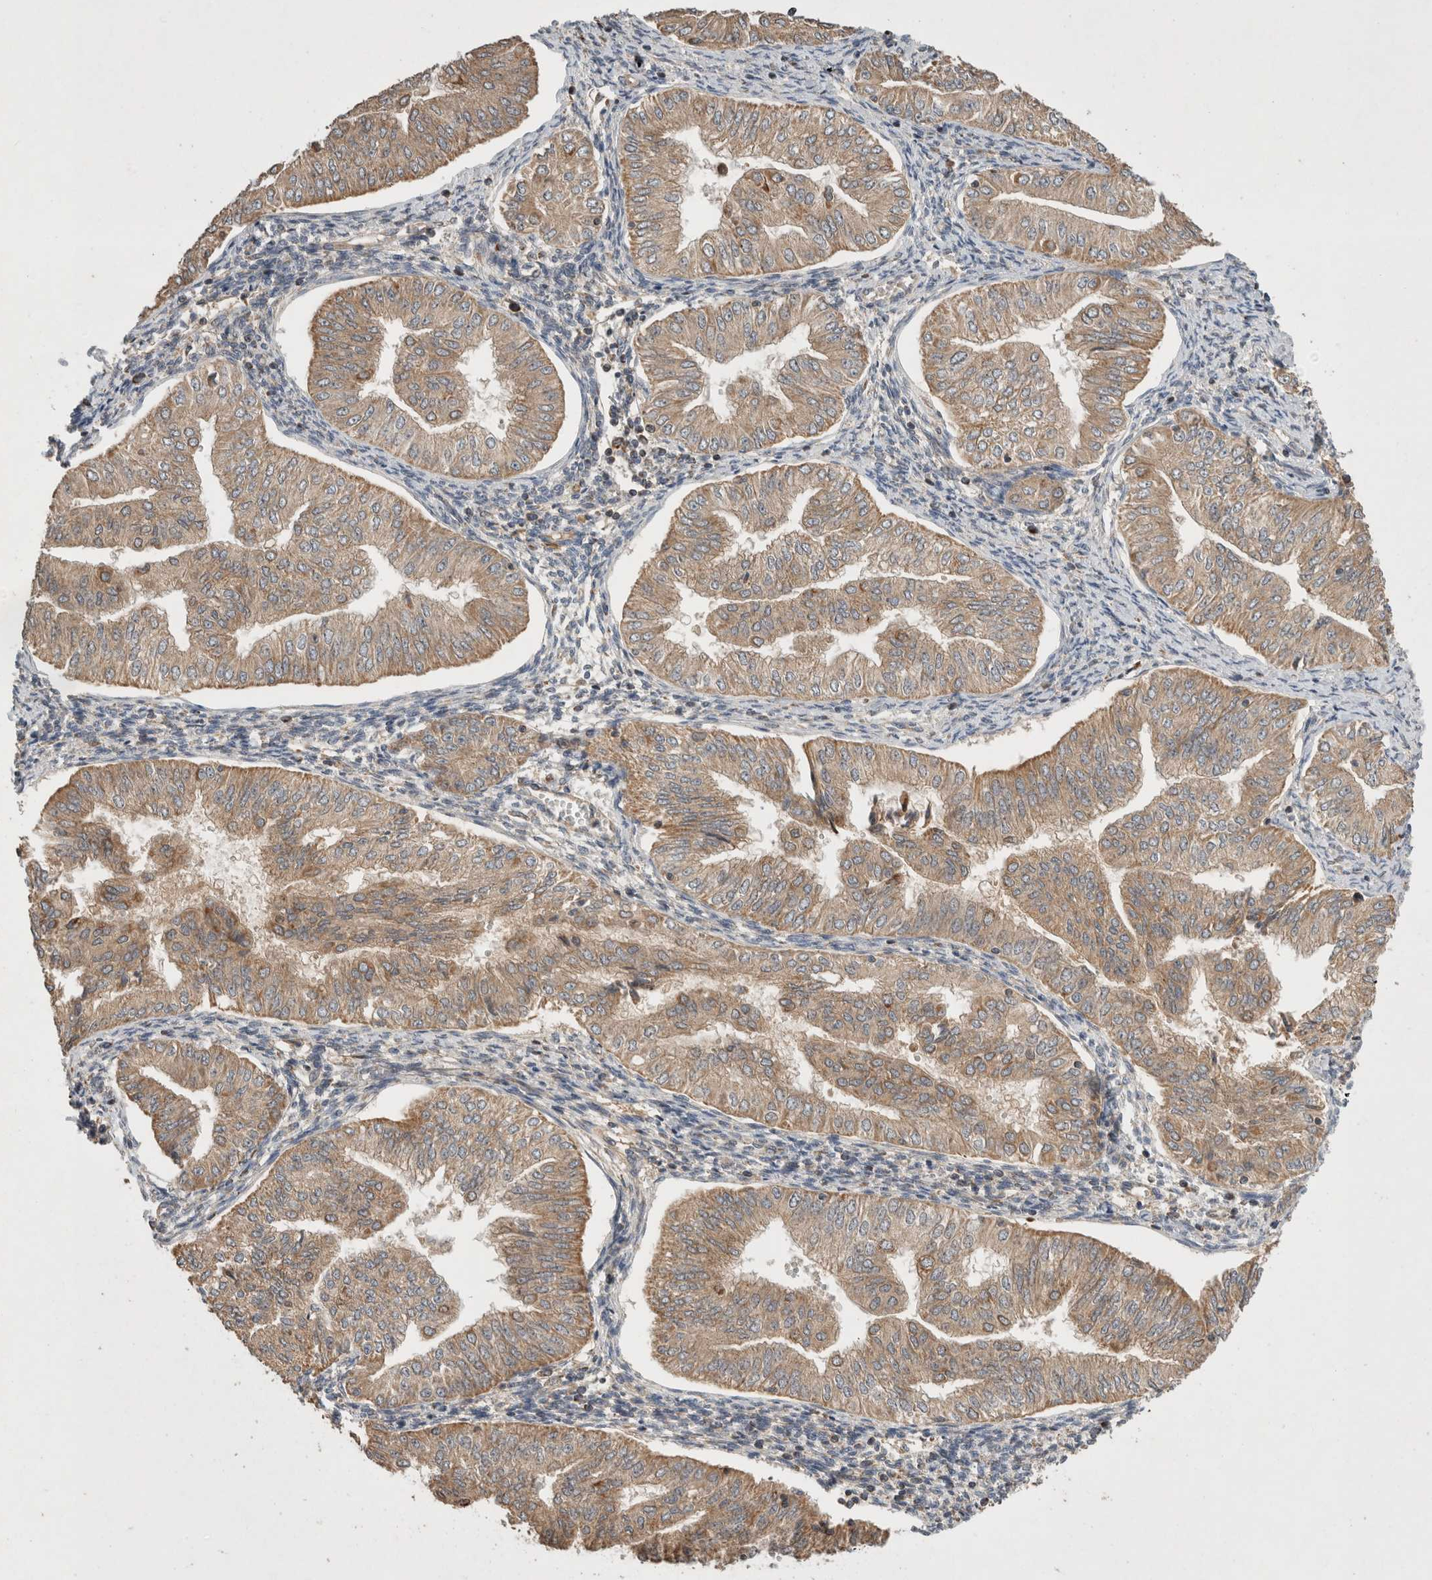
{"staining": {"intensity": "moderate", "quantity": ">75%", "location": "cytoplasmic/membranous"}, "tissue": "endometrial cancer", "cell_type": "Tumor cells", "image_type": "cancer", "snomed": [{"axis": "morphology", "description": "Normal tissue, NOS"}, {"axis": "morphology", "description": "Adenocarcinoma, NOS"}, {"axis": "topography", "description": "Endometrium"}], "caption": "About >75% of tumor cells in endometrial cancer (adenocarcinoma) demonstrate moderate cytoplasmic/membranous protein expression as visualized by brown immunohistochemical staining.", "gene": "AMPD1", "patient": {"sex": "female", "age": 53}}